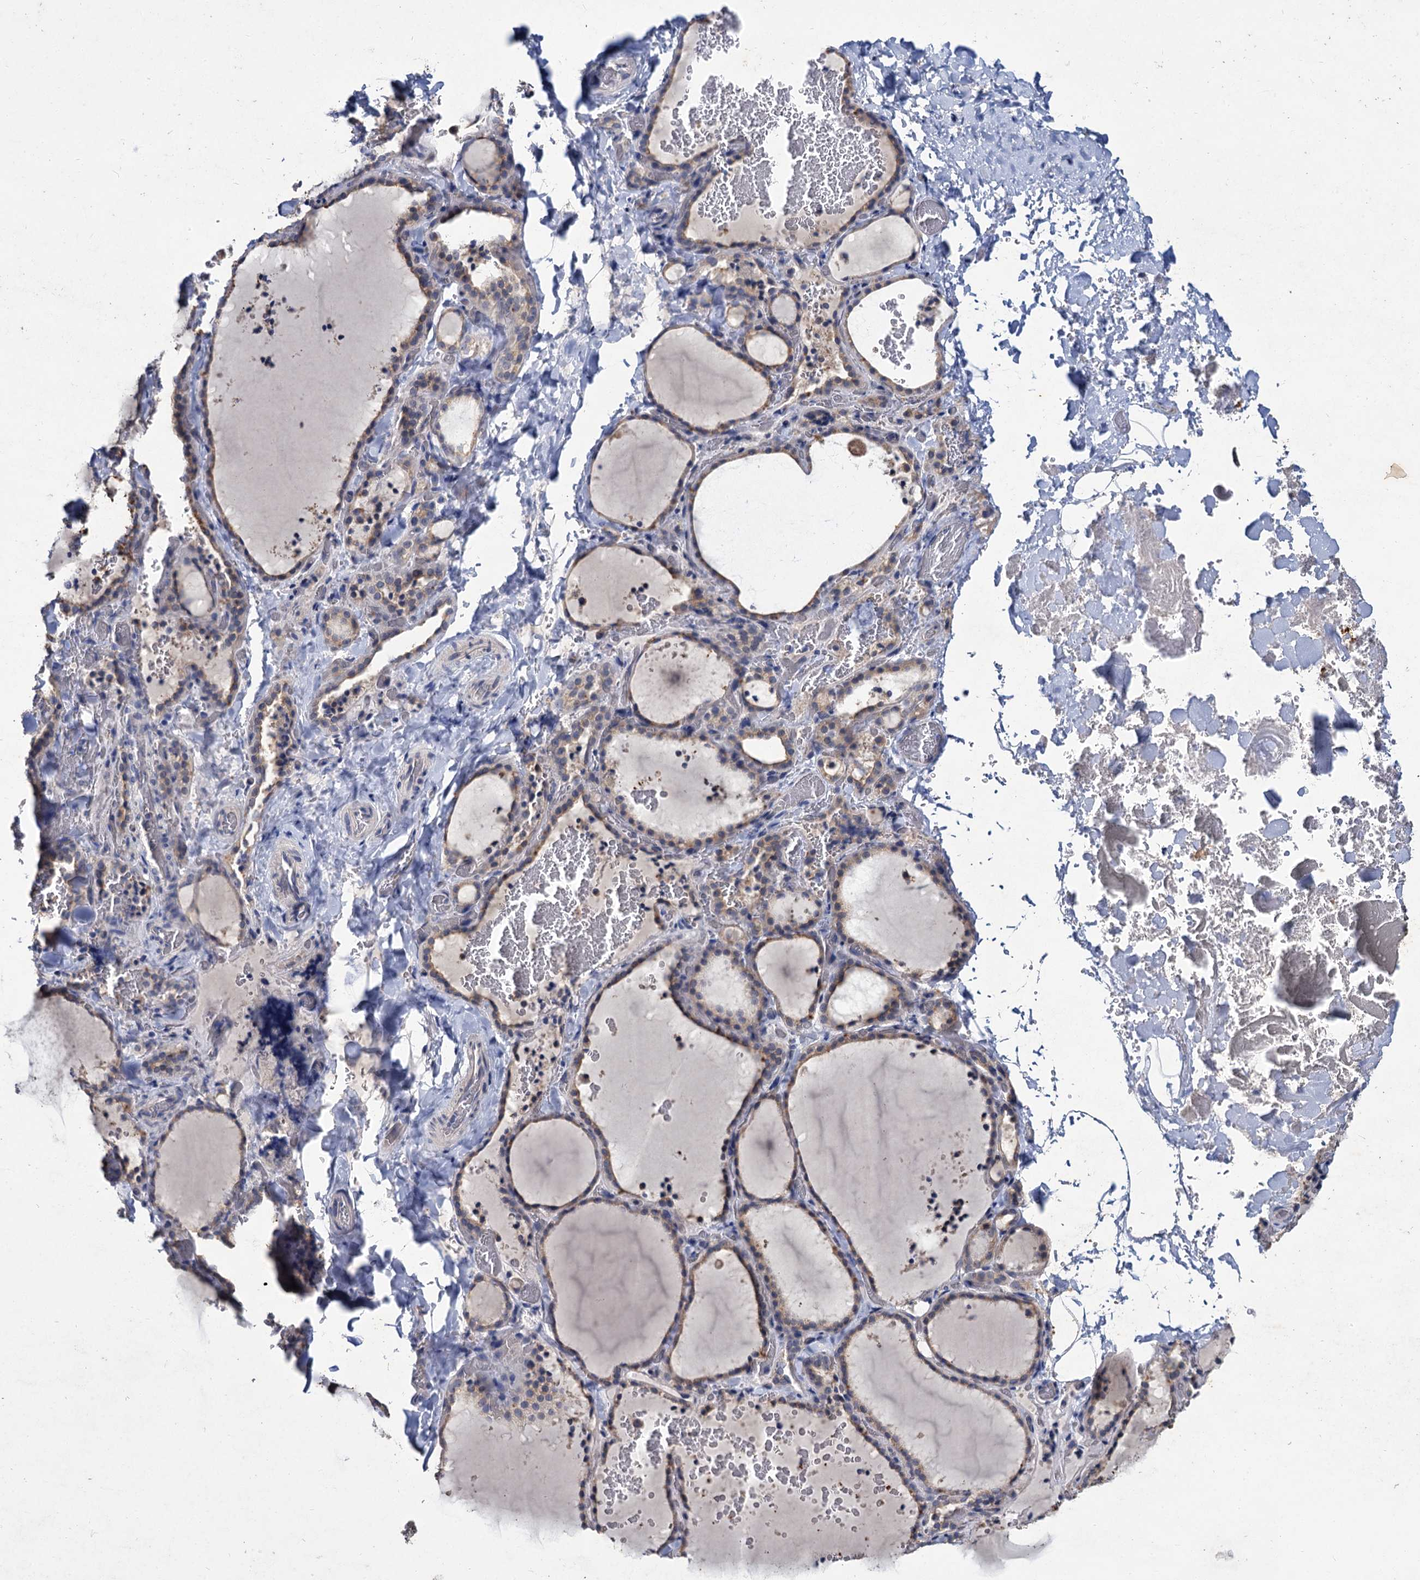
{"staining": {"intensity": "weak", "quantity": ">75%", "location": "cytoplasmic/membranous"}, "tissue": "thyroid gland", "cell_type": "Glandular cells", "image_type": "normal", "snomed": [{"axis": "morphology", "description": "Normal tissue, NOS"}, {"axis": "topography", "description": "Thyroid gland"}], "caption": "Thyroid gland stained with a brown dye exhibits weak cytoplasmic/membranous positive staining in approximately >75% of glandular cells.", "gene": "ATP9A", "patient": {"sex": "female", "age": 22}}